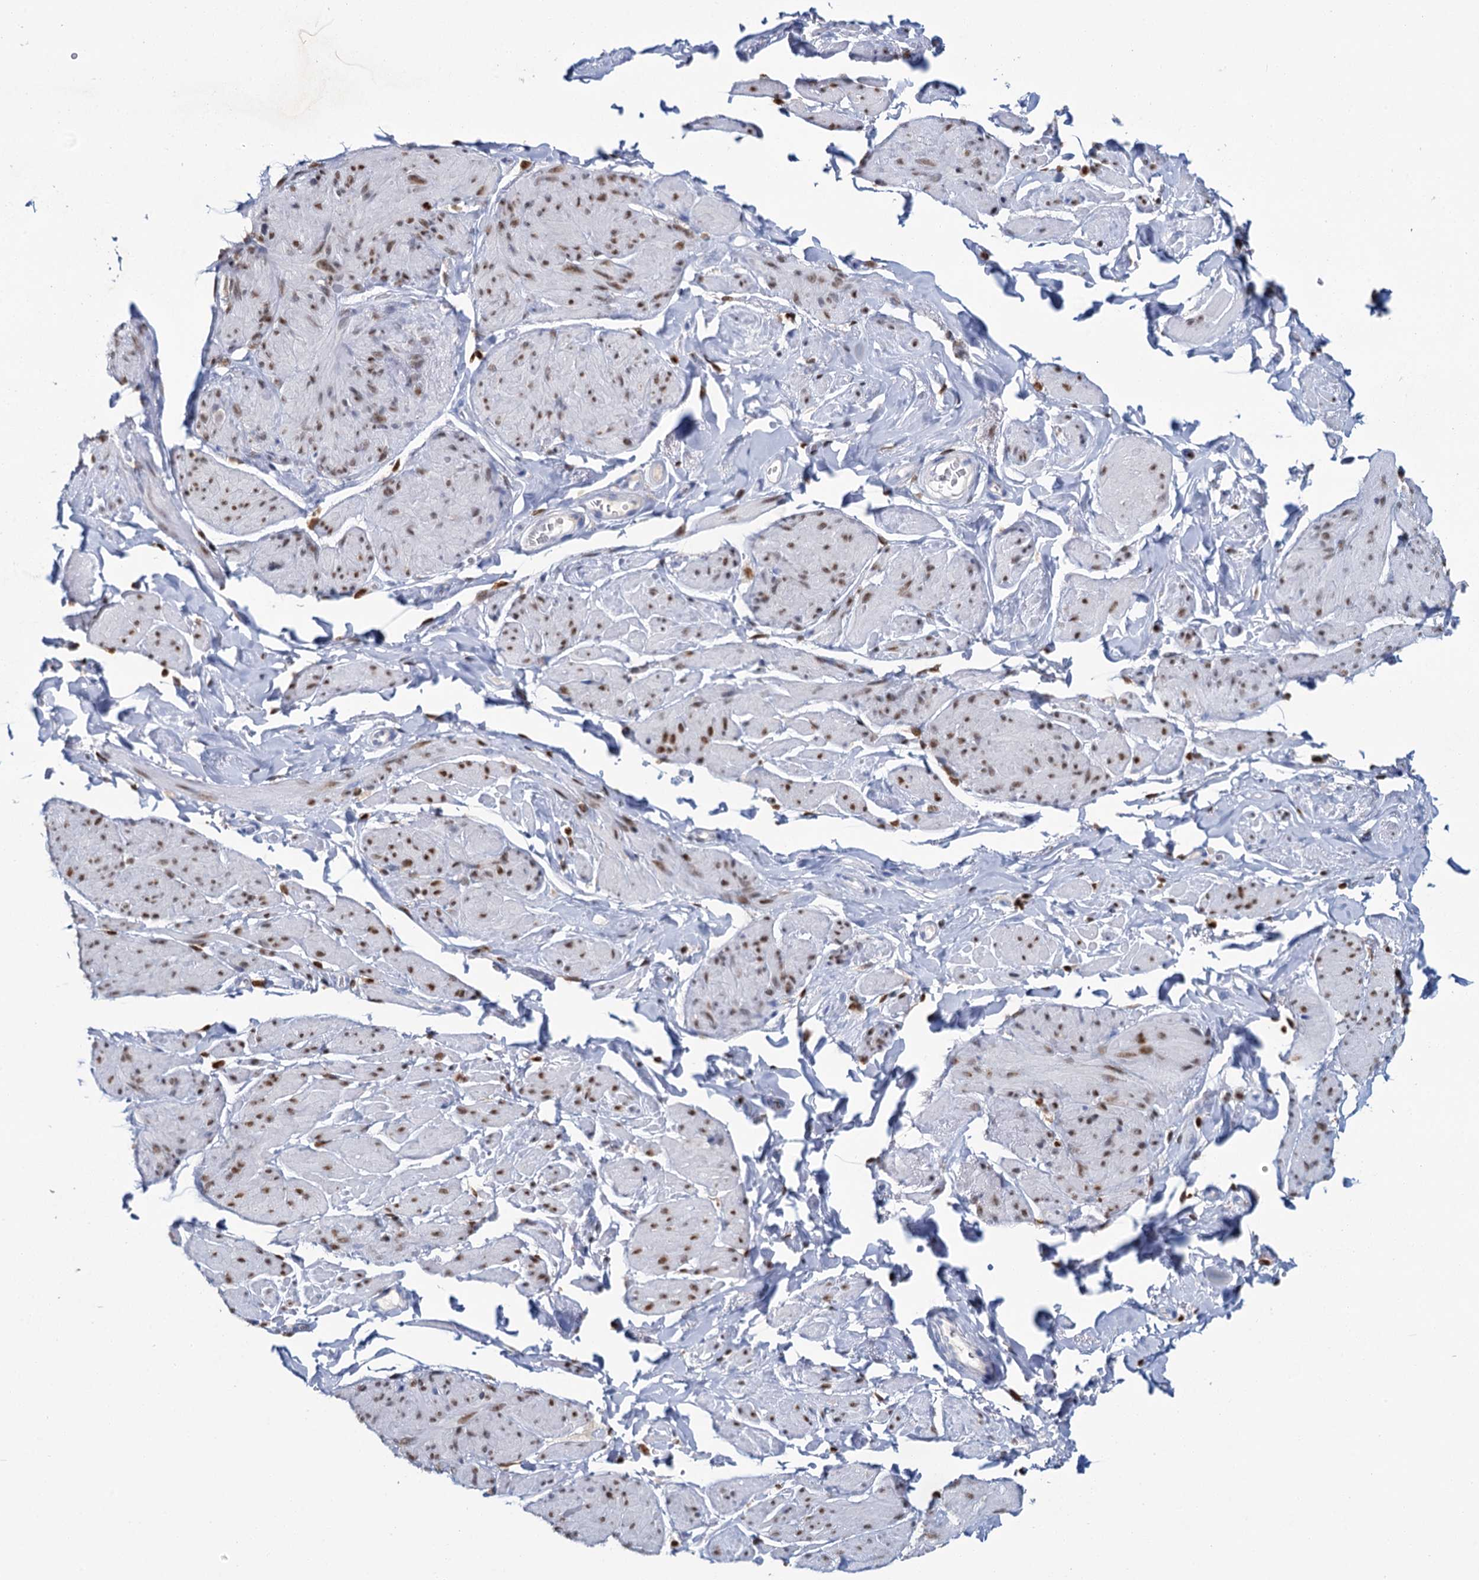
{"staining": {"intensity": "moderate", "quantity": "25%-75%", "location": "nuclear"}, "tissue": "smooth muscle", "cell_type": "Smooth muscle cells", "image_type": "normal", "snomed": [{"axis": "morphology", "description": "Normal tissue, NOS"}, {"axis": "topography", "description": "Smooth muscle"}, {"axis": "topography", "description": "Peripheral nerve tissue"}], "caption": "Immunohistochemistry (IHC) micrograph of benign human smooth muscle stained for a protein (brown), which demonstrates medium levels of moderate nuclear staining in approximately 25%-75% of smooth muscle cells.", "gene": "CELF2", "patient": {"sex": "male", "age": 69}}